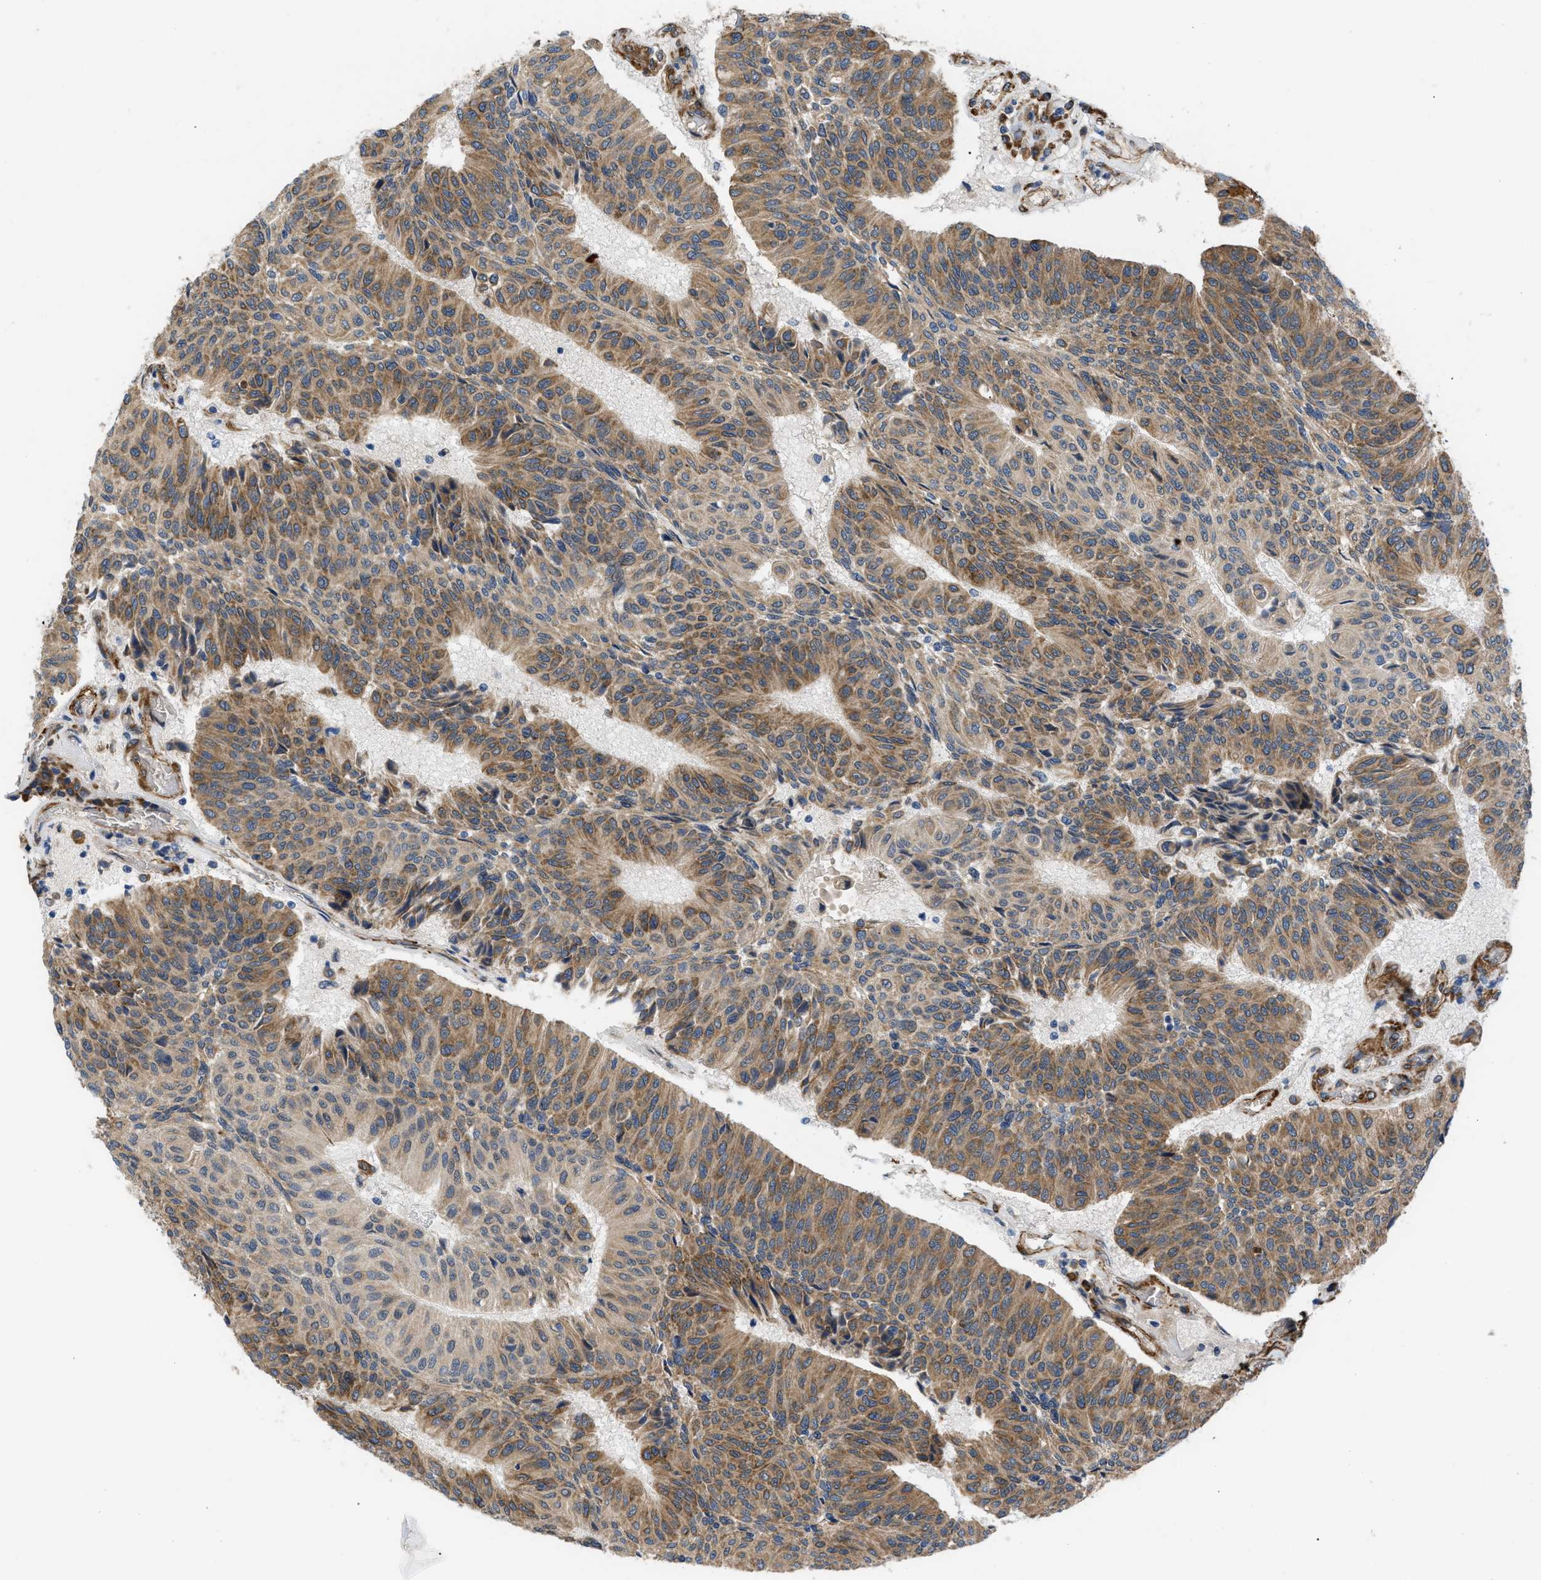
{"staining": {"intensity": "moderate", "quantity": ">75%", "location": "cytoplasmic/membranous"}, "tissue": "urothelial cancer", "cell_type": "Tumor cells", "image_type": "cancer", "snomed": [{"axis": "morphology", "description": "Urothelial carcinoma, High grade"}, {"axis": "topography", "description": "Urinary bladder"}], "caption": "Urothelial cancer tissue displays moderate cytoplasmic/membranous expression in approximately >75% of tumor cells, visualized by immunohistochemistry. (brown staining indicates protein expression, while blue staining denotes nuclei).", "gene": "MYO10", "patient": {"sex": "male", "age": 66}}